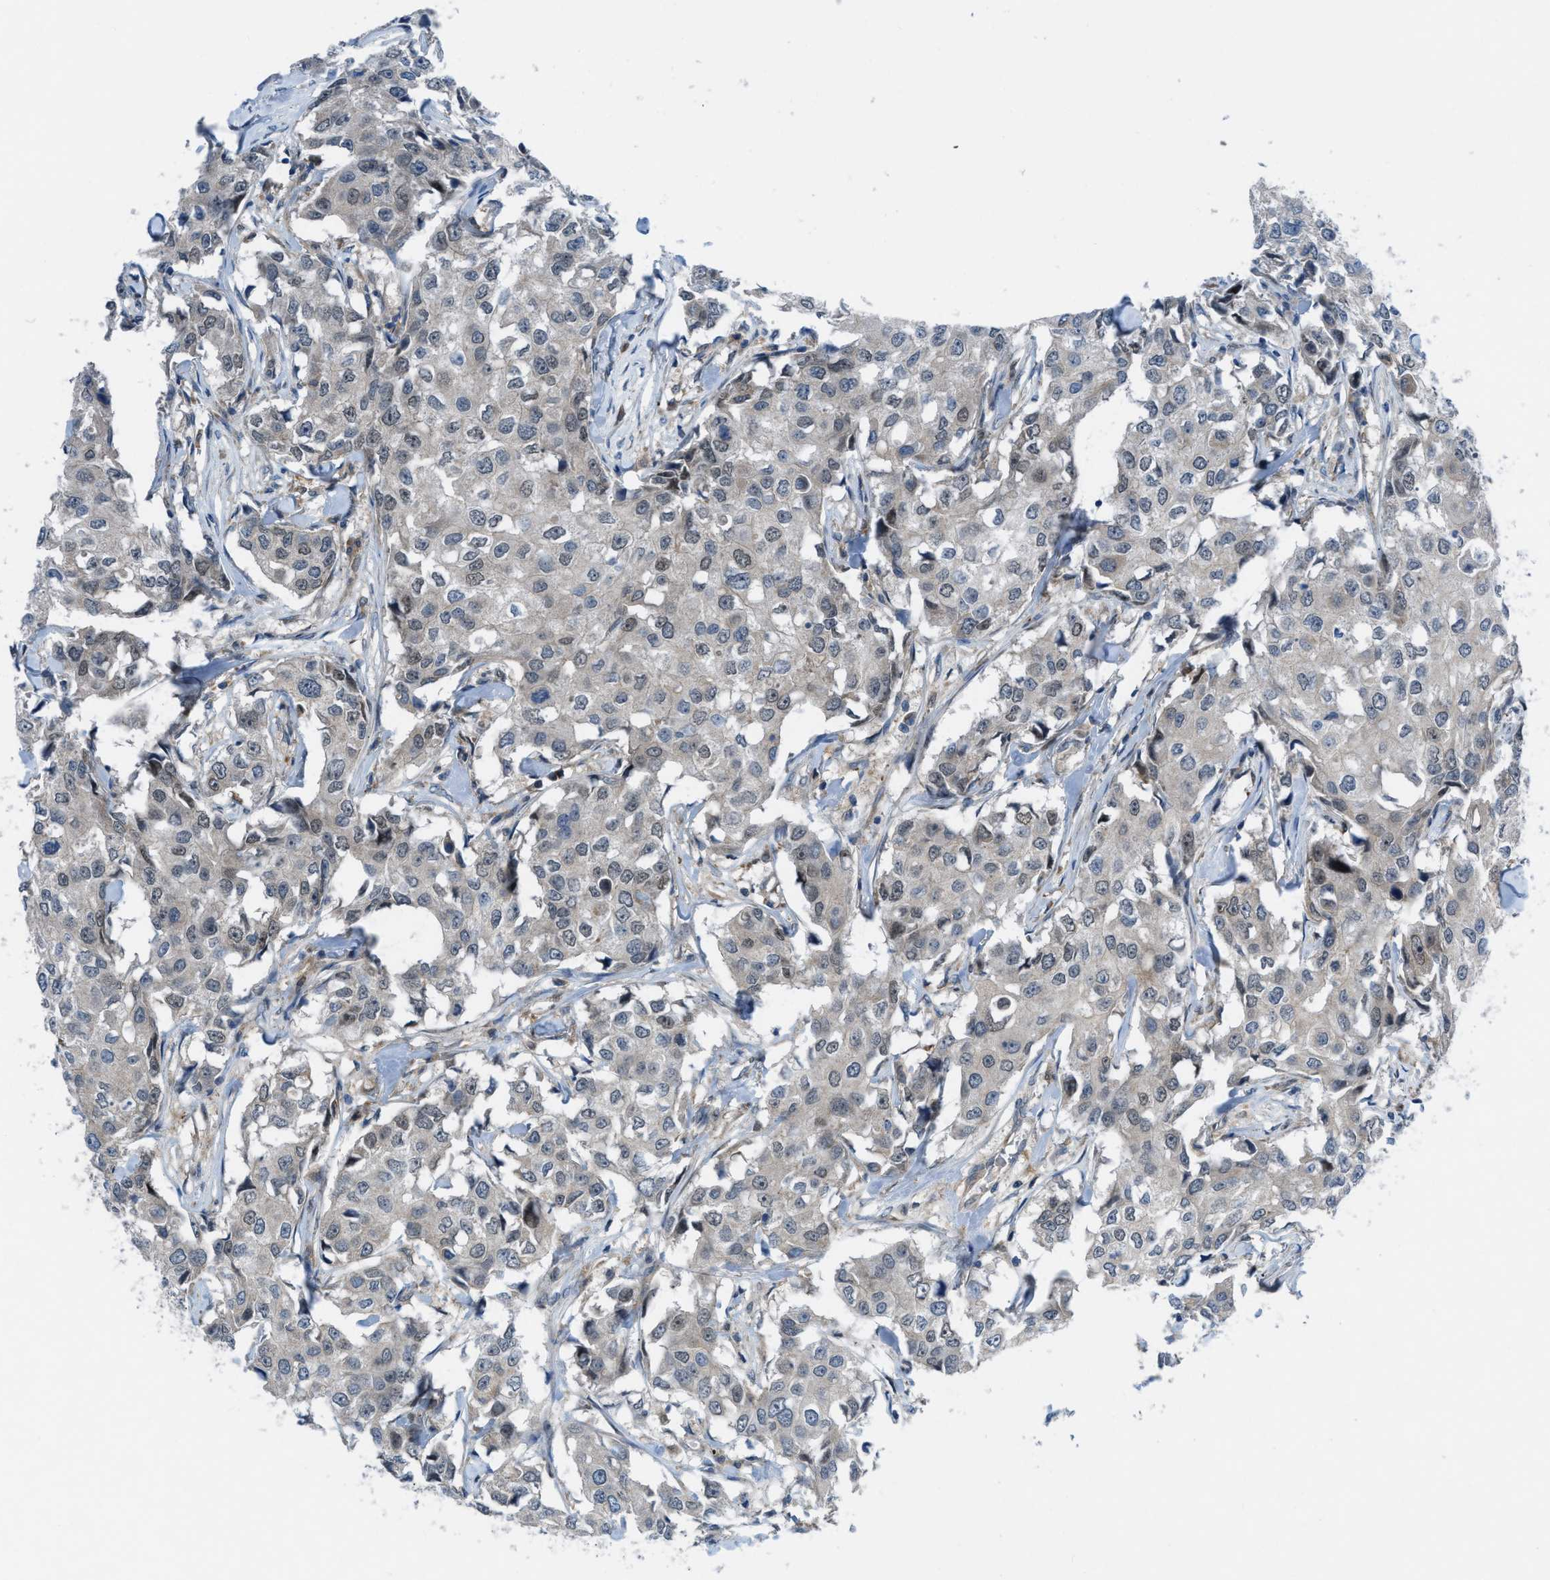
{"staining": {"intensity": "negative", "quantity": "none", "location": "none"}, "tissue": "breast cancer", "cell_type": "Tumor cells", "image_type": "cancer", "snomed": [{"axis": "morphology", "description": "Duct carcinoma"}, {"axis": "topography", "description": "Breast"}], "caption": "Photomicrograph shows no significant protein staining in tumor cells of breast cancer (invasive ductal carcinoma). (Immunohistochemistry, brightfield microscopy, high magnification).", "gene": "BAZ2B", "patient": {"sex": "female", "age": 27}}